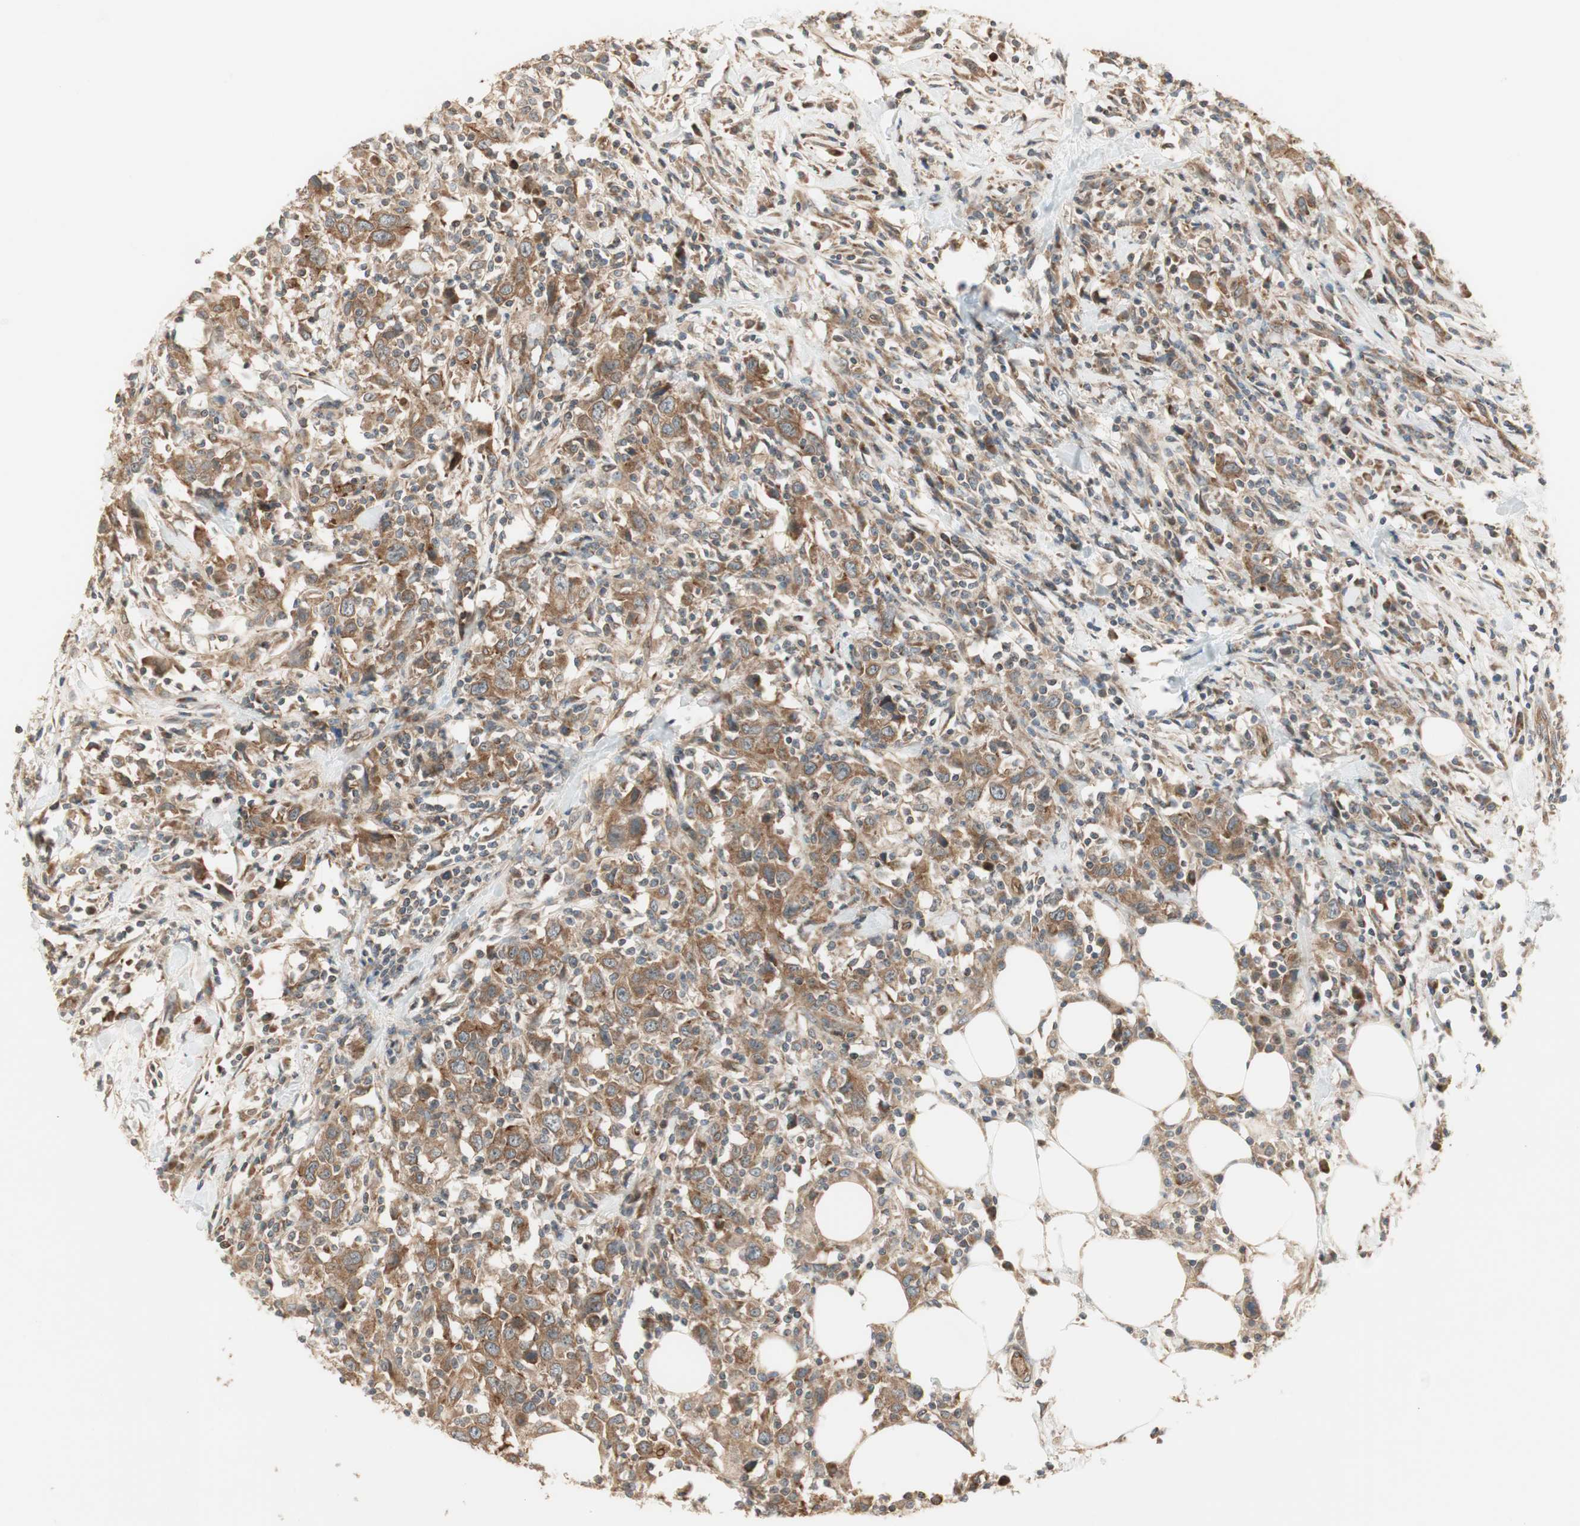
{"staining": {"intensity": "moderate", "quantity": ">75%", "location": "cytoplasmic/membranous"}, "tissue": "urothelial cancer", "cell_type": "Tumor cells", "image_type": "cancer", "snomed": [{"axis": "morphology", "description": "Urothelial carcinoma, High grade"}, {"axis": "topography", "description": "Urinary bladder"}], "caption": "DAB immunohistochemical staining of human urothelial cancer reveals moderate cytoplasmic/membranous protein positivity in approximately >75% of tumor cells. The staining was performed using DAB (3,3'-diaminobenzidine), with brown indicating positive protein expression. Nuclei are stained blue with hematoxylin.", "gene": "CTTNBP2NL", "patient": {"sex": "male", "age": 61}}